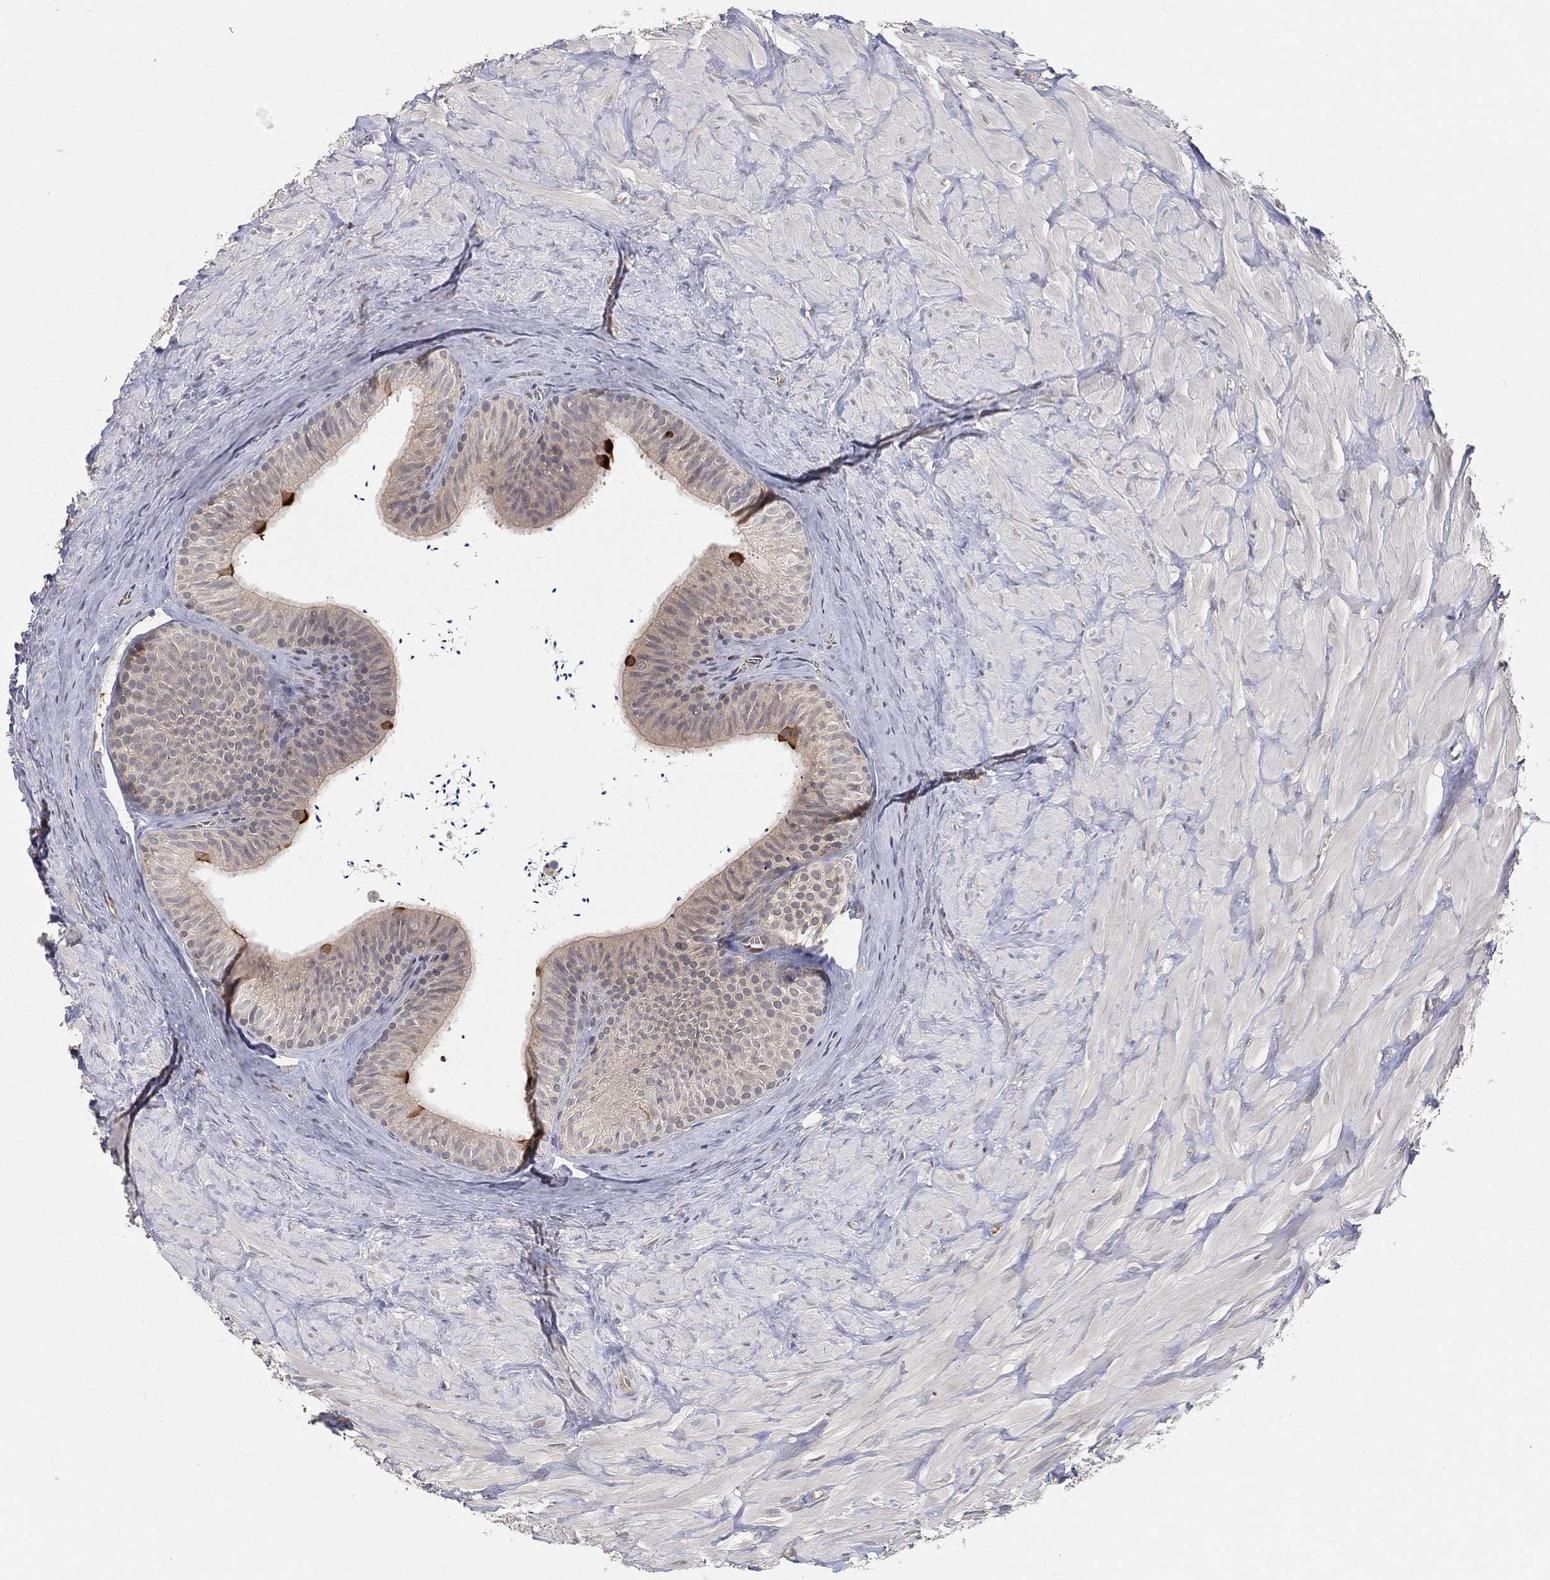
{"staining": {"intensity": "strong", "quantity": "<25%", "location": "cytoplasmic/membranous"}, "tissue": "epididymis", "cell_type": "Glandular cells", "image_type": "normal", "snomed": [{"axis": "morphology", "description": "Normal tissue, NOS"}, {"axis": "topography", "description": "Epididymis"}], "caption": "Glandular cells exhibit medium levels of strong cytoplasmic/membranous expression in about <25% of cells in normal epididymis.", "gene": "MAPK1", "patient": {"sex": "male", "age": 32}}